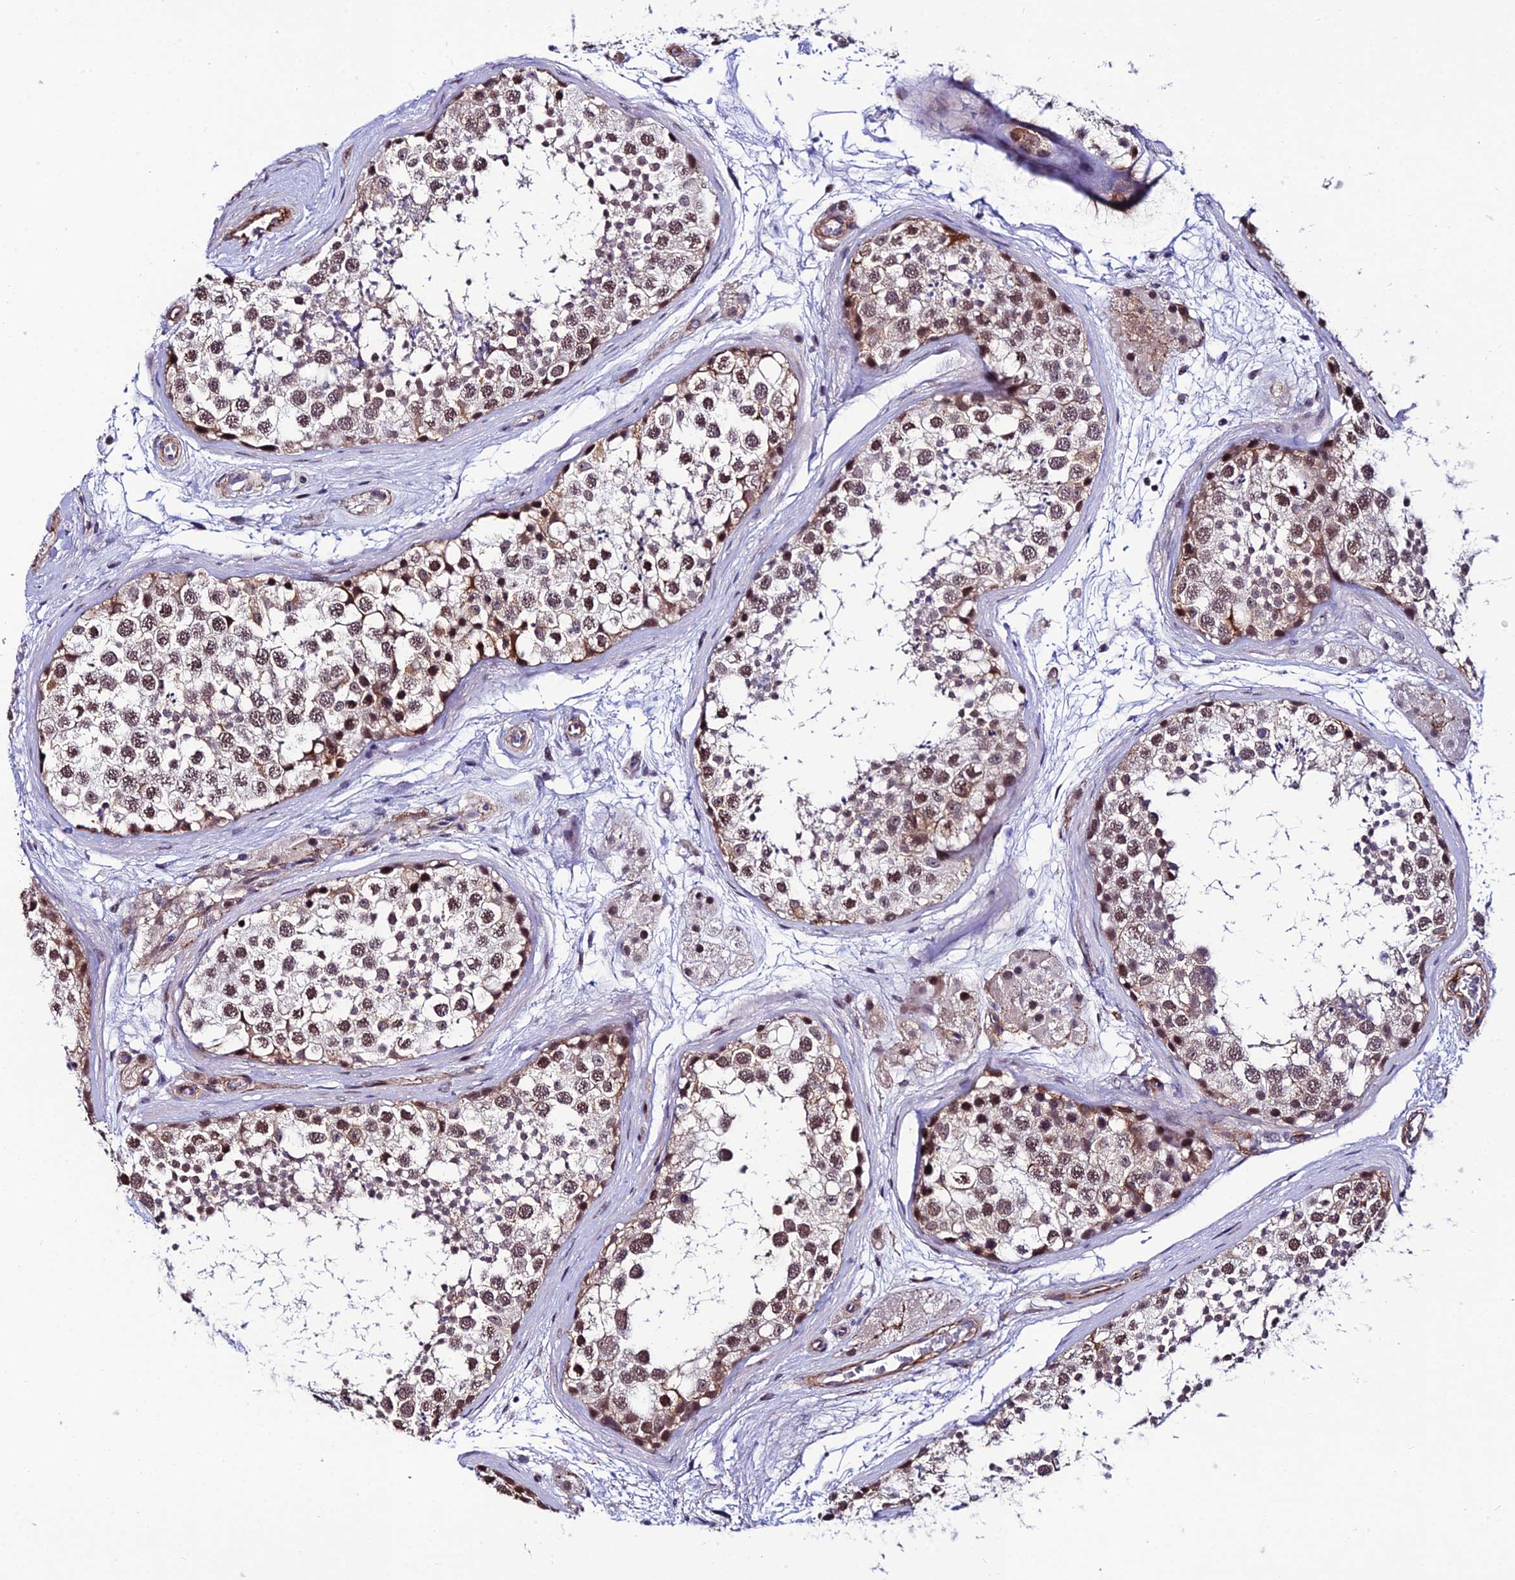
{"staining": {"intensity": "moderate", "quantity": "25%-75%", "location": "cytoplasmic/membranous,nuclear"}, "tissue": "testis", "cell_type": "Cells in seminiferous ducts", "image_type": "normal", "snomed": [{"axis": "morphology", "description": "Normal tissue, NOS"}, {"axis": "topography", "description": "Testis"}], "caption": "High-magnification brightfield microscopy of unremarkable testis stained with DAB (3,3'-diaminobenzidine) (brown) and counterstained with hematoxylin (blue). cells in seminiferous ducts exhibit moderate cytoplasmic/membranous,nuclear positivity is seen in about25%-75% of cells. The staining was performed using DAB (3,3'-diaminobenzidine) to visualize the protein expression in brown, while the nuclei were stained in blue with hematoxylin (Magnification: 20x).", "gene": "SYT15B", "patient": {"sex": "male", "age": 56}}